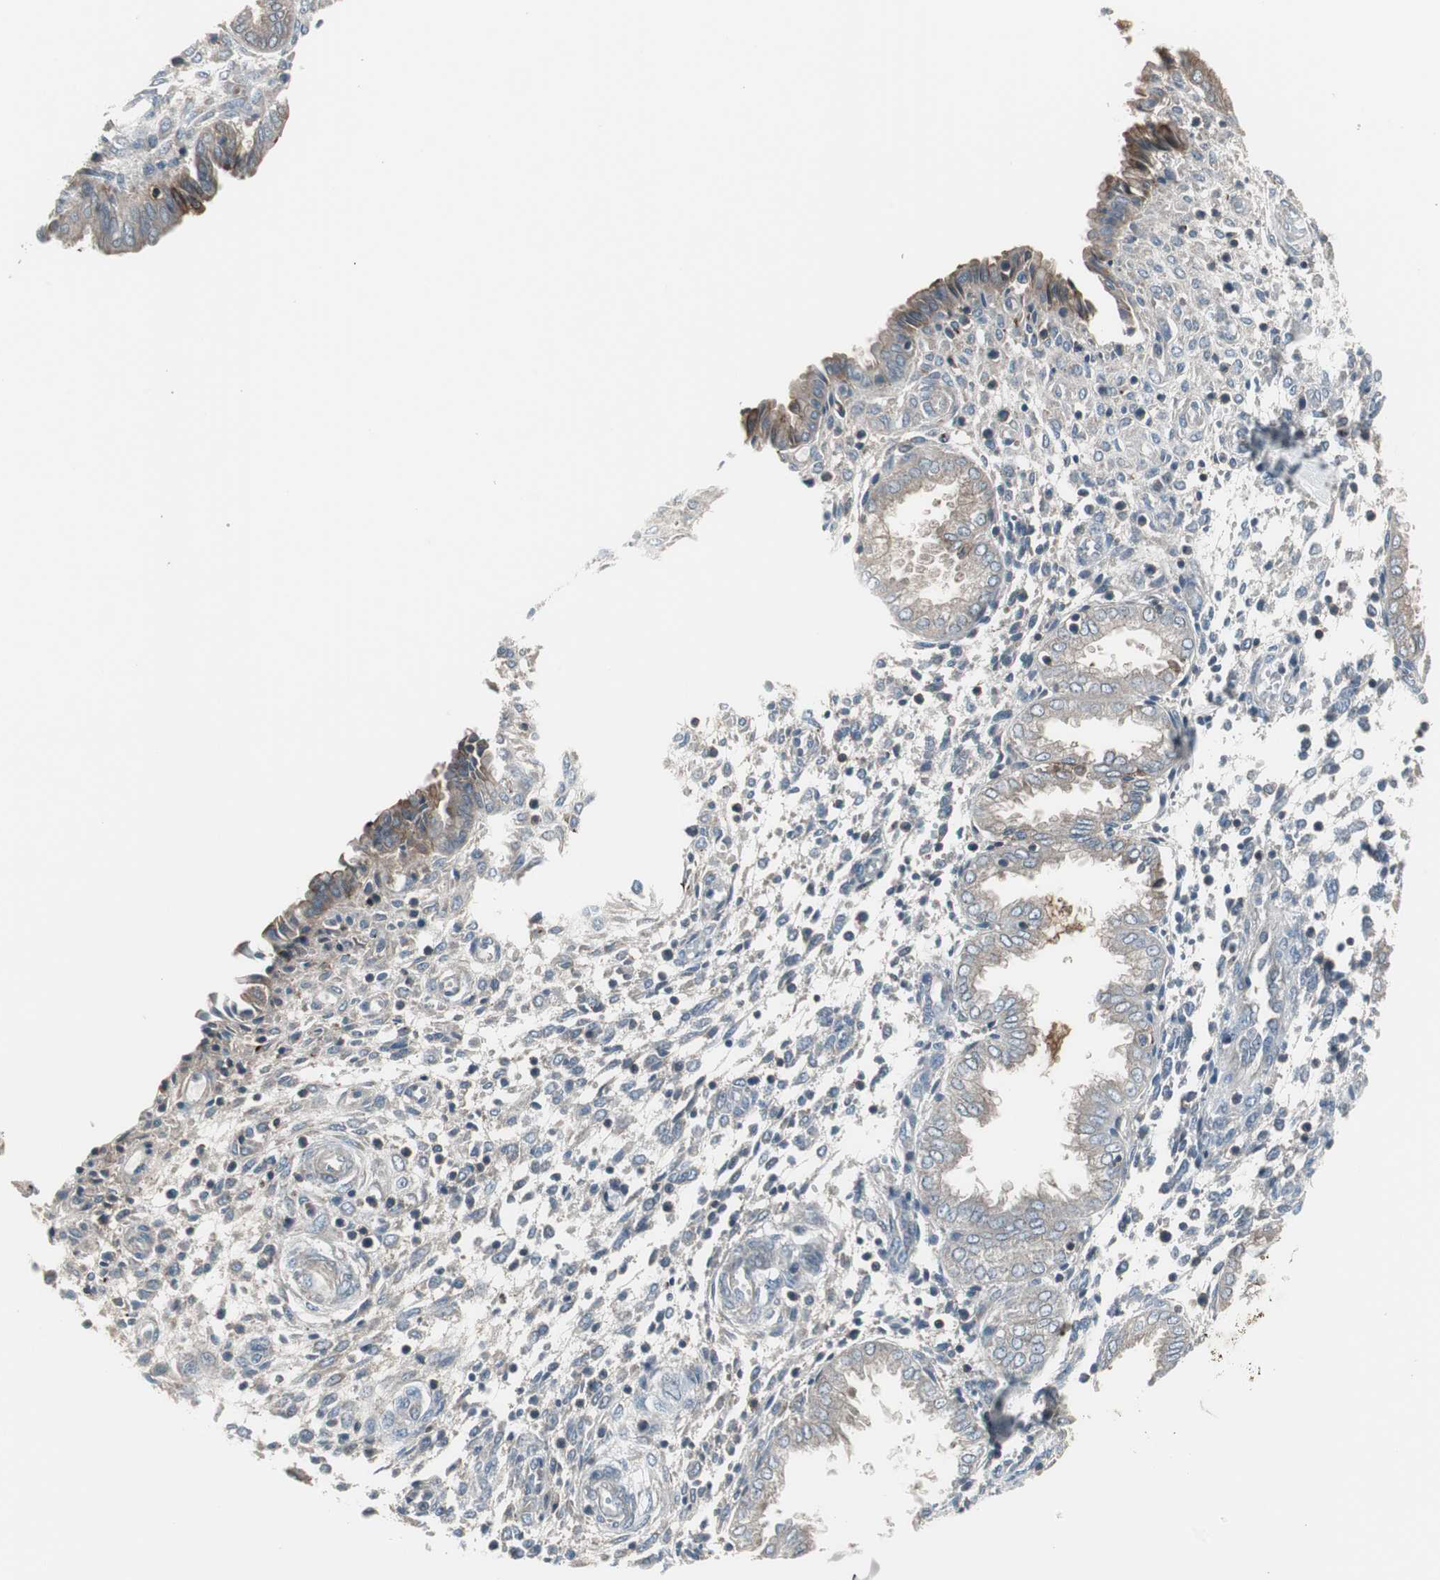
{"staining": {"intensity": "negative", "quantity": "none", "location": "none"}, "tissue": "endometrium", "cell_type": "Cells in endometrial stroma", "image_type": "normal", "snomed": [{"axis": "morphology", "description": "Normal tissue, NOS"}, {"axis": "topography", "description": "Endometrium"}], "caption": "Endometrium stained for a protein using IHC demonstrates no staining cells in endometrial stroma.", "gene": "ZSCAN32", "patient": {"sex": "female", "age": 33}}